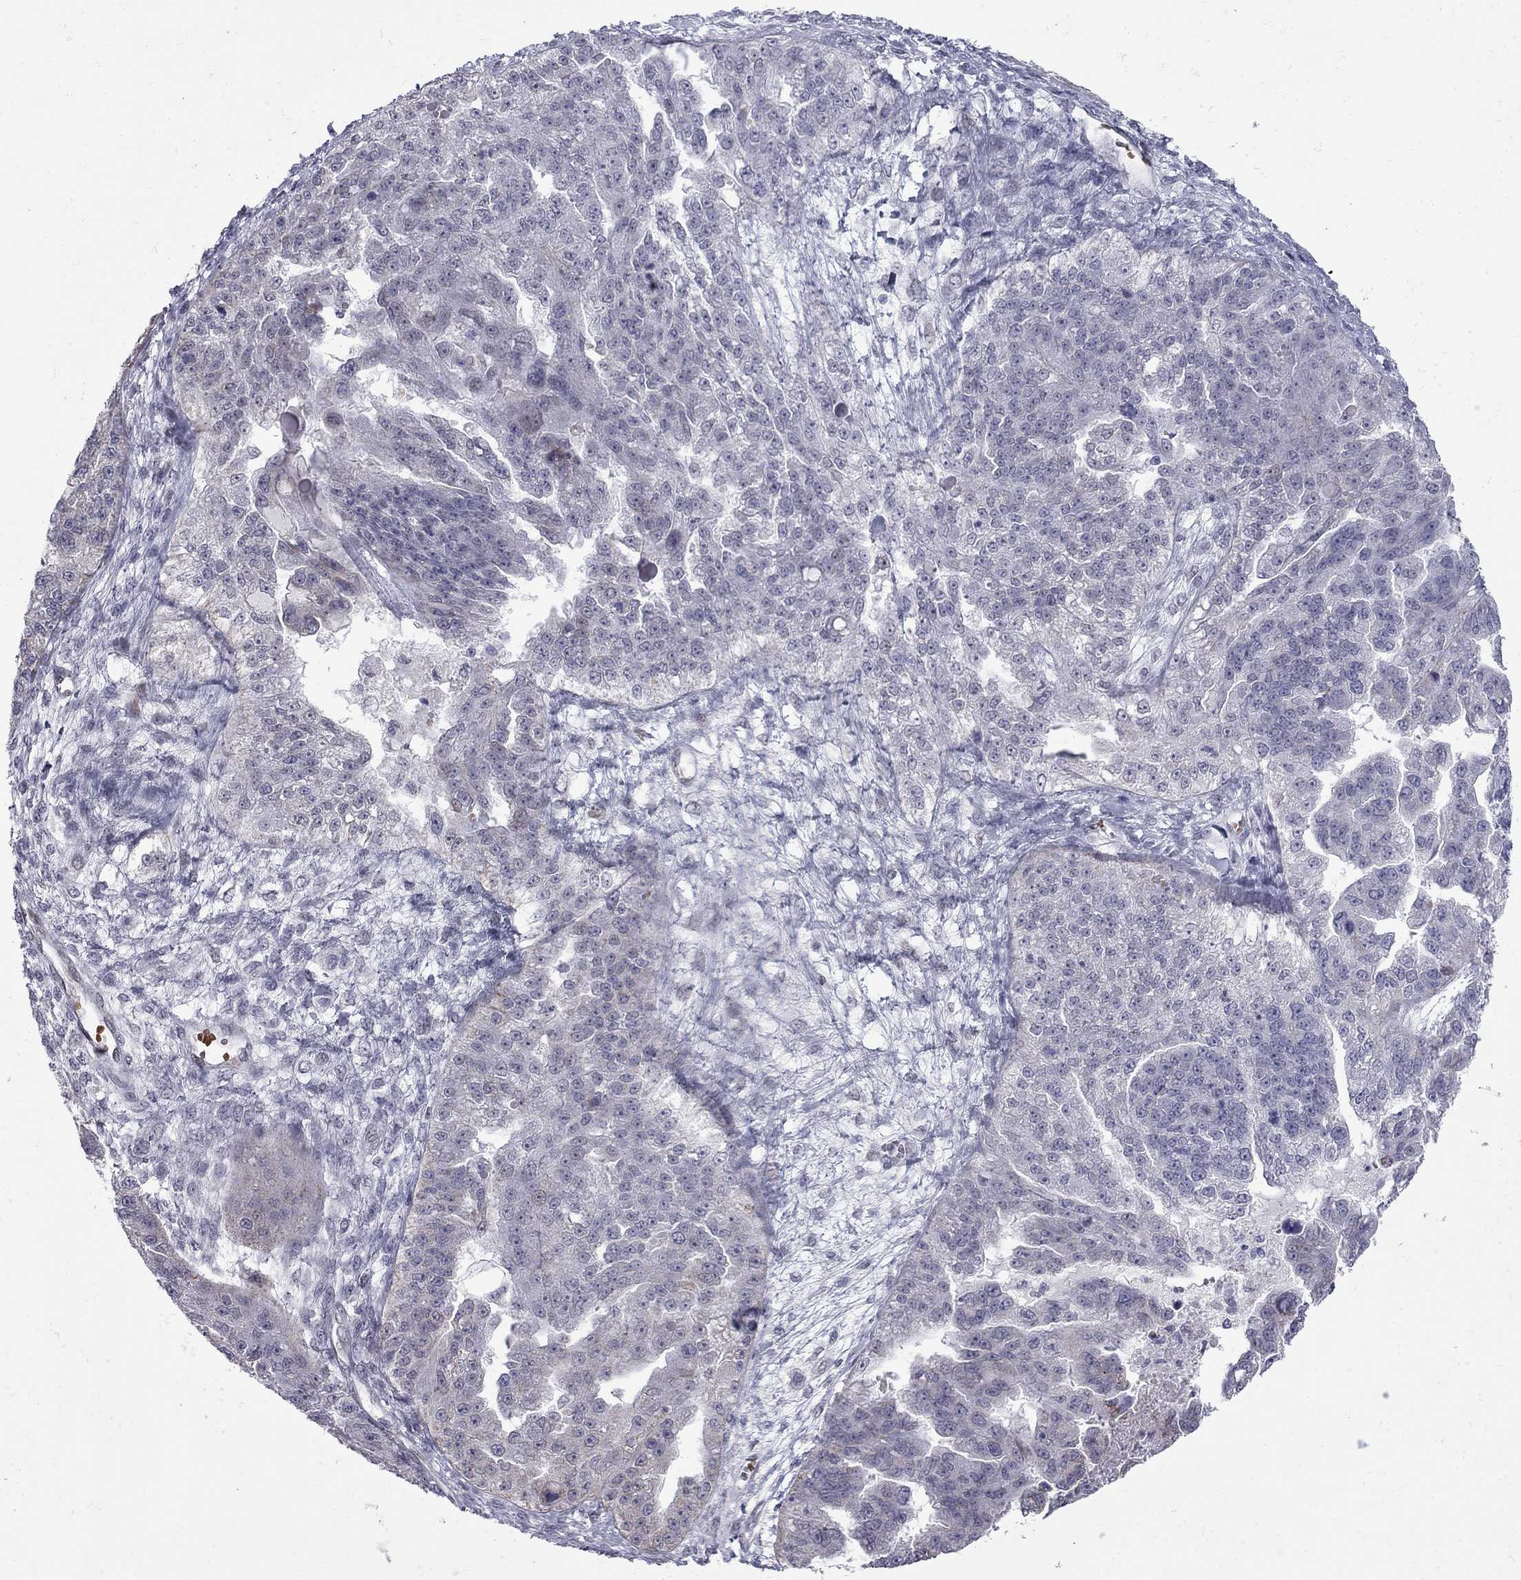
{"staining": {"intensity": "negative", "quantity": "none", "location": "none"}, "tissue": "ovarian cancer", "cell_type": "Tumor cells", "image_type": "cancer", "snomed": [{"axis": "morphology", "description": "Cystadenocarcinoma, serous, NOS"}, {"axis": "topography", "description": "Ovary"}], "caption": "Immunohistochemistry photomicrograph of neoplastic tissue: human ovarian cancer (serous cystadenocarcinoma) stained with DAB displays no significant protein positivity in tumor cells.", "gene": "CLTCL1", "patient": {"sex": "female", "age": 58}}